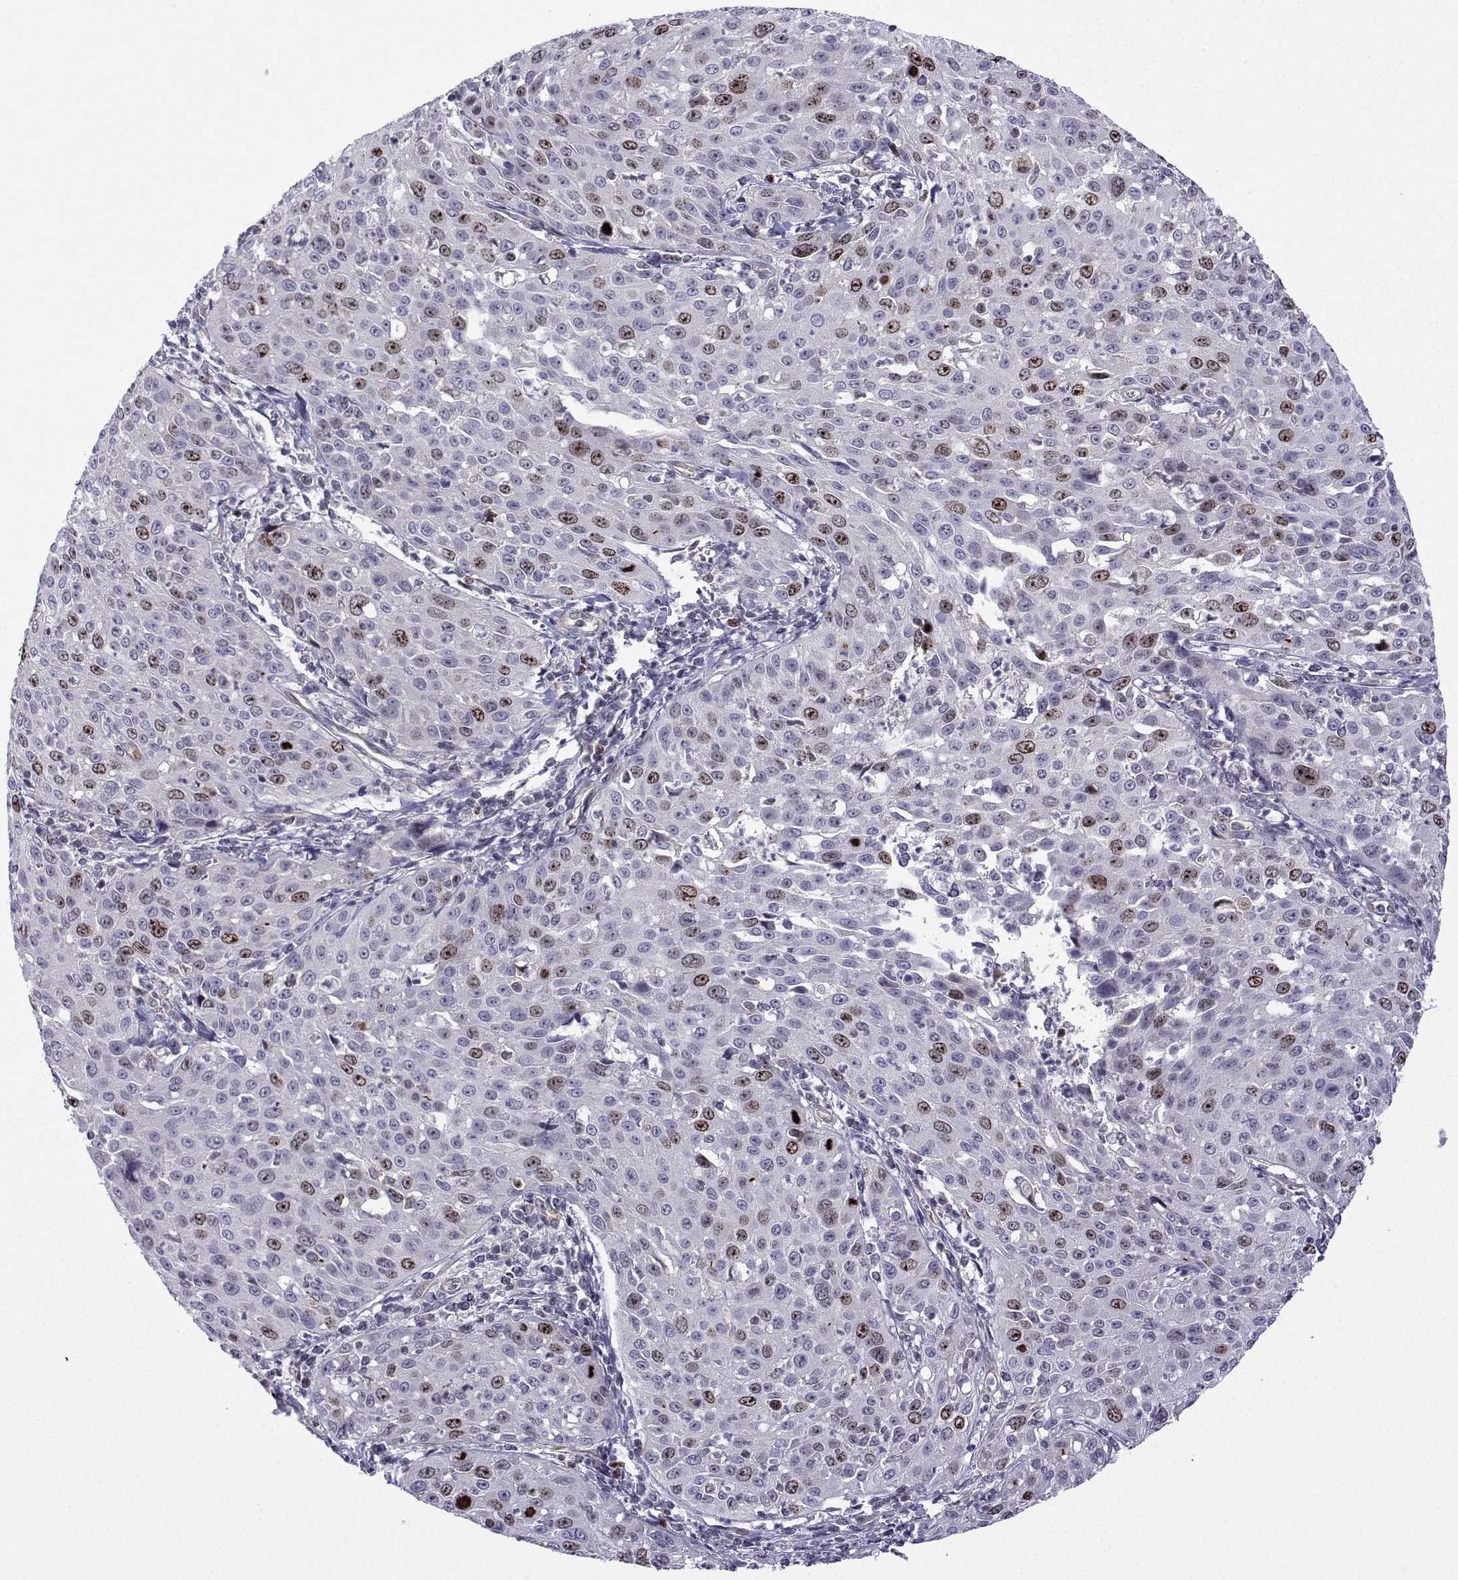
{"staining": {"intensity": "strong", "quantity": "<25%", "location": "cytoplasmic/membranous,nuclear"}, "tissue": "cervical cancer", "cell_type": "Tumor cells", "image_type": "cancer", "snomed": [{"axis": "morphology", "description": "Squamous cell carcinoma, NOS"}, {"axis": "topography", "description": "Cervix"}], "caption": "IHC of cervical squamous cell carcinoma shows medium levels of strong cytoplasmic/membranous and nuclear expression in approximately <25% of tumor cells.", "gene": "INCENP", "patient": {"sex": "female", "age": 26}}